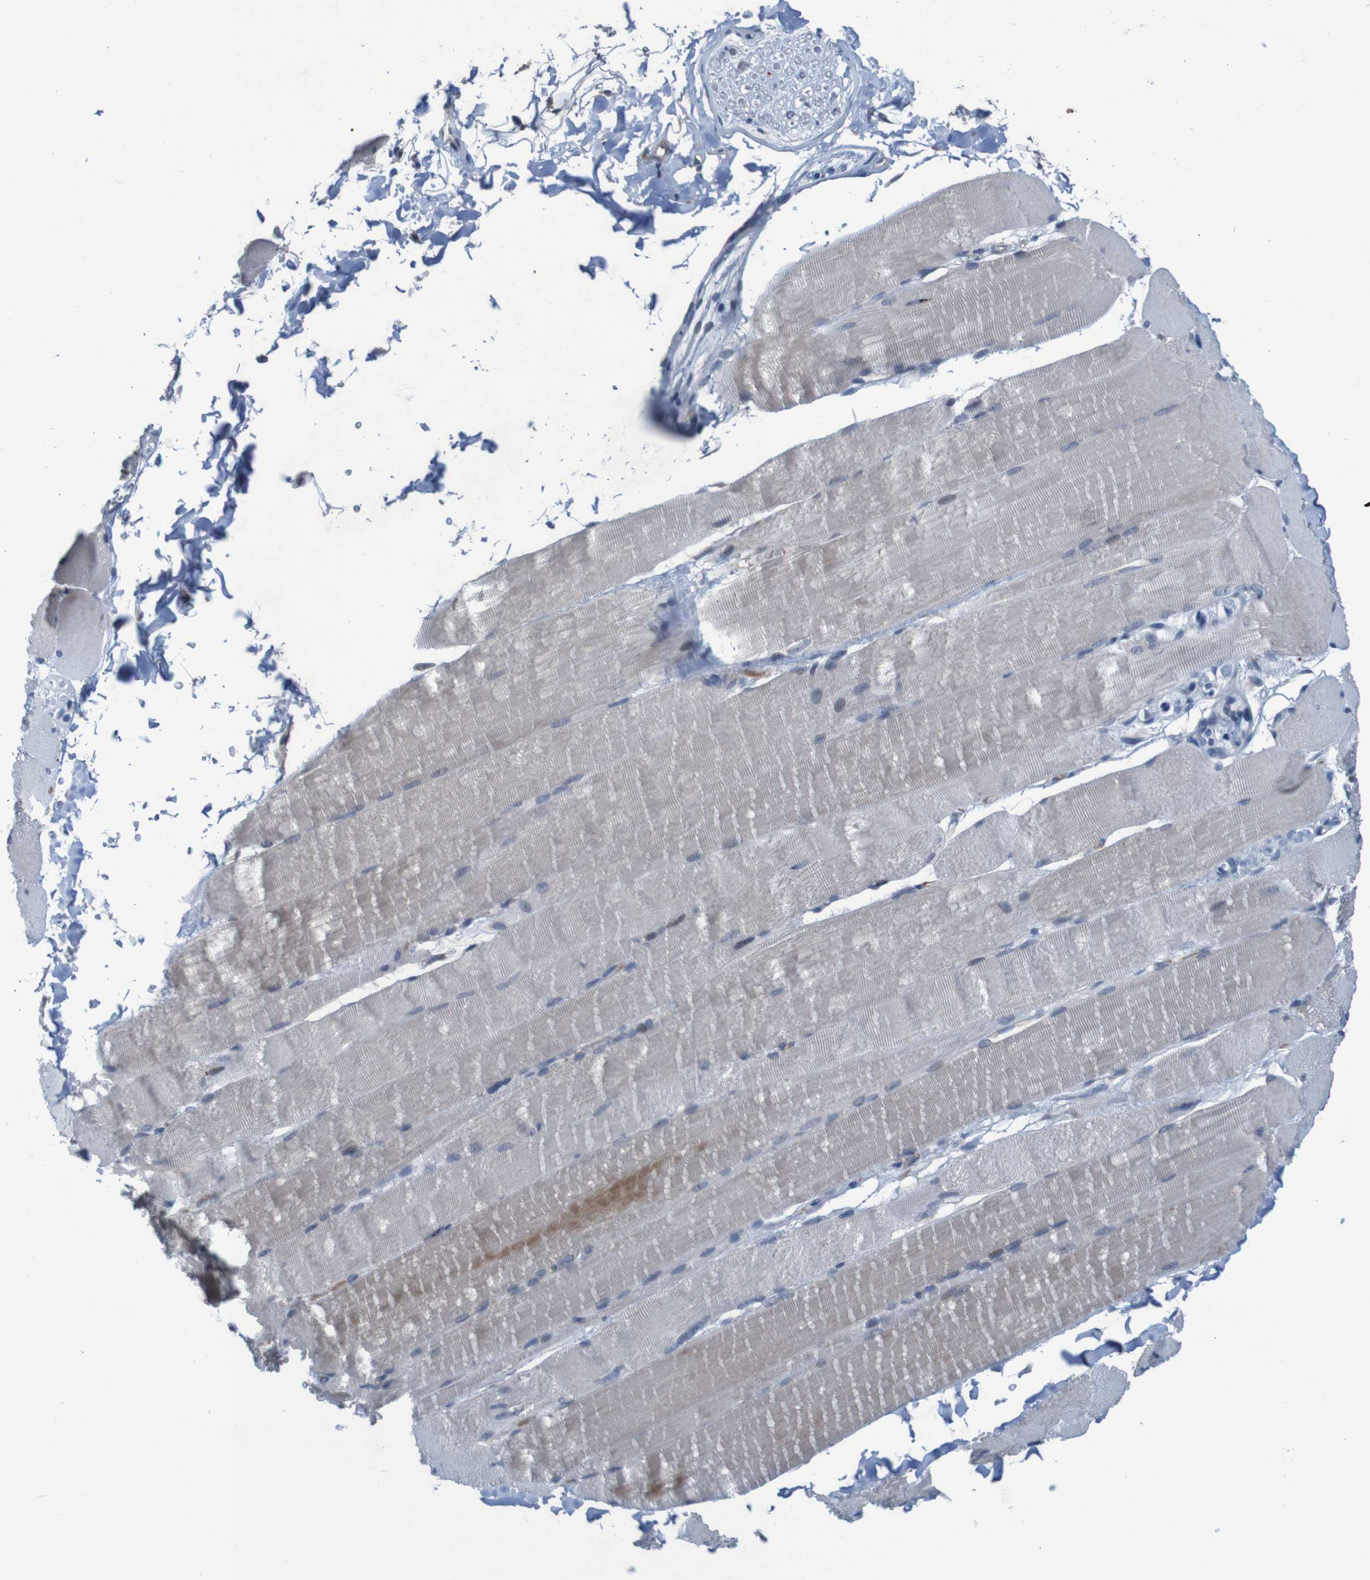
{"staining": {"intensity": "moderate", "quantity": "<25%", "location": "cytoplasmic/membranous"}, "tissue": "skeletal muscle", "cell_type": "Myocytes", "image_type": "normal", "snomed": [{"axis": "morphology", "description": "Normal tissue, NOS"}, {"axis": "topography", "description": "Skin"}, {"axis": "topography", "description": "Skeletal muscle"}], "caption": "This histopathology image shows unremarkable skeletal muscle stained with immunohistochemistry to label a protein in brown. The cytoplasmic/membranous of myocytes show moderate positivity for the protein. Nuclei are counter-stained blue.", "gene": "CLDN18", "patient": {"sex": "male", "age": 83}}